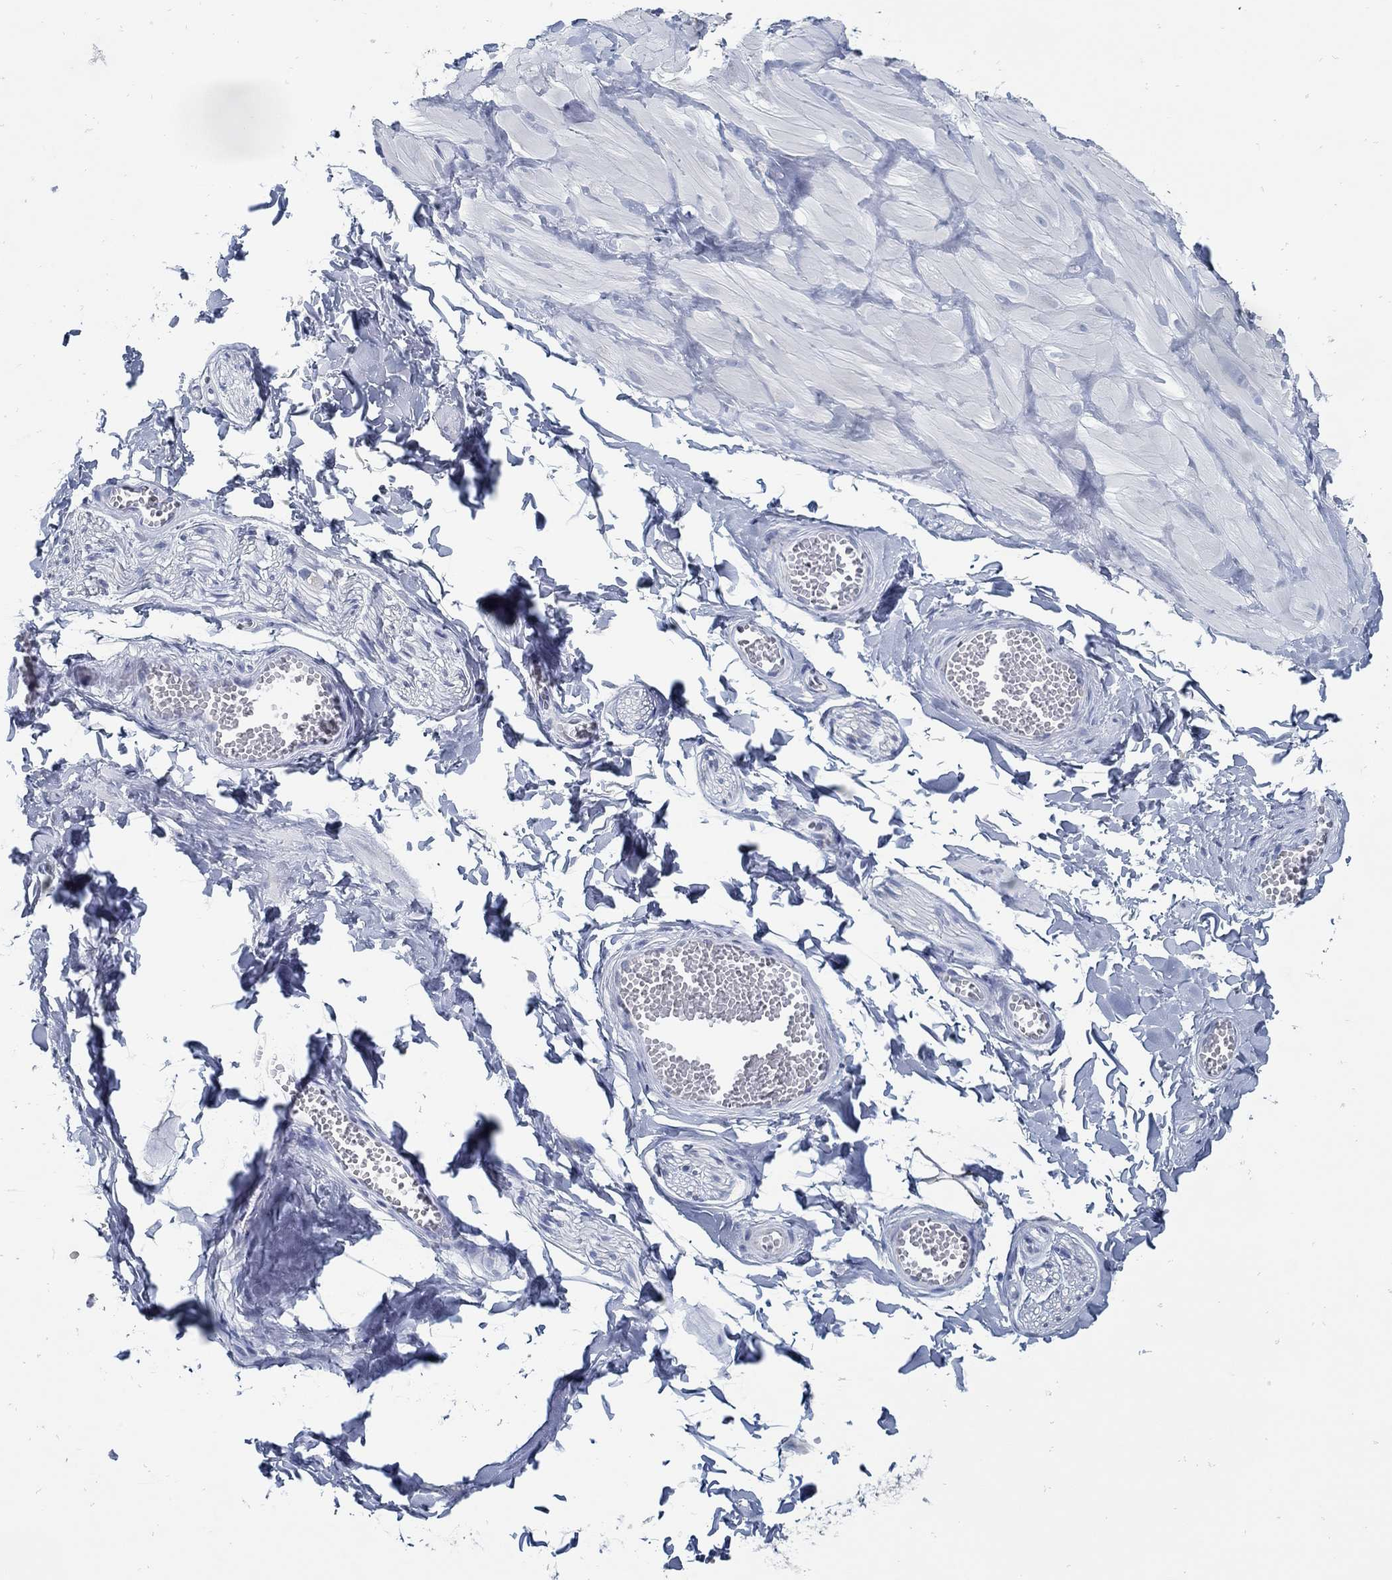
{"staining": {"intensity": "negative", "quantity": "none", "location": "none"}, "tissue": "adipose tissue", "cell_type": "Adipocytes", "image_type": "normal", "snomed": [{"axis": "morphology", "description": "Normal tissue, NOS"}, {"axis": "topography", "description": "Smooth muscle"}, {"axis": "topography", "description": "Peripheral nerve tissue"}], "caption": "Adipose tissue stained for a protein using immunohistochemistry reveals no positivity adipocytes.", "gene": "ZFAND4", "patient": {"sex": "male", "age": 22}}